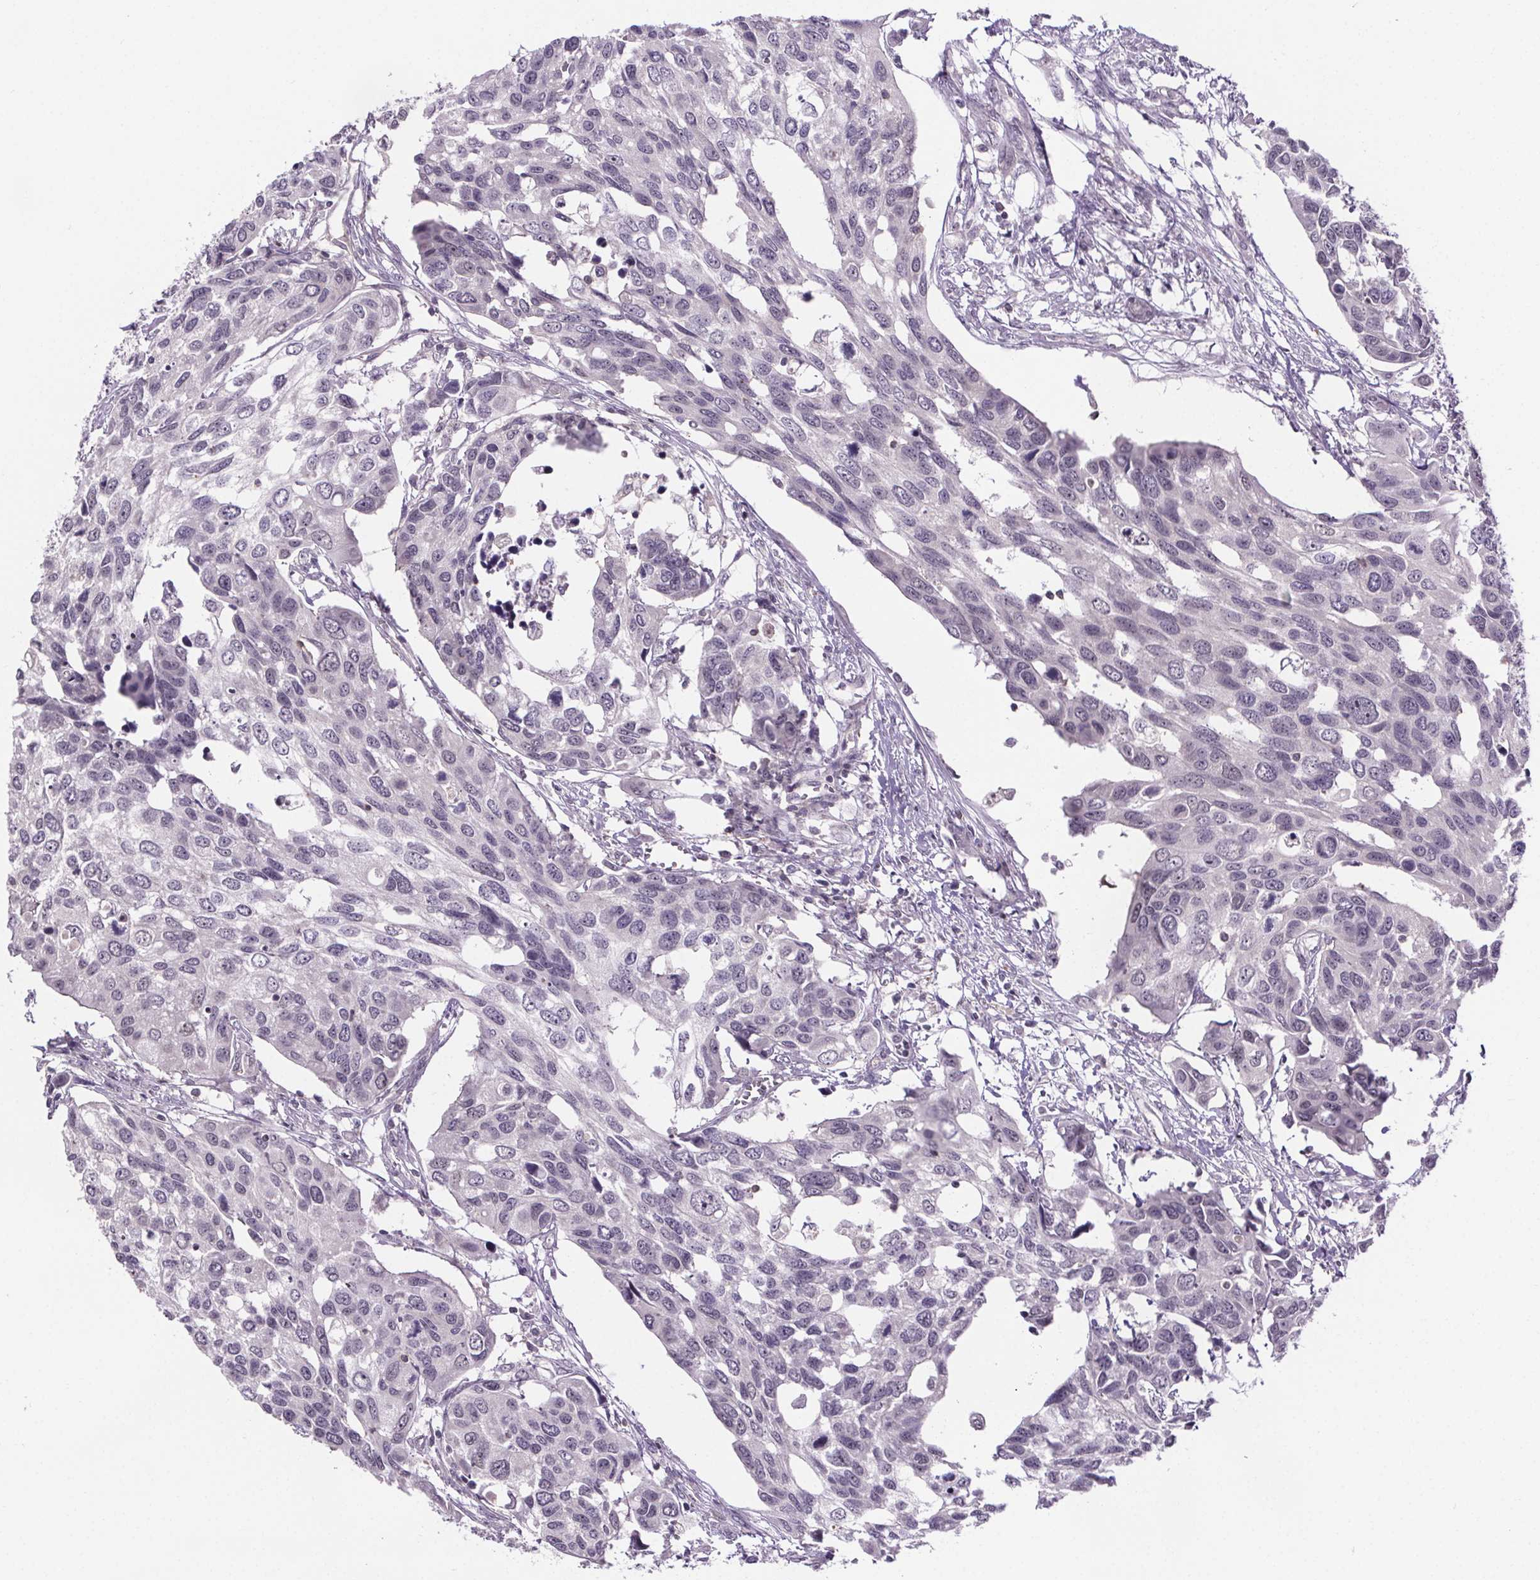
{"staining": {"intensity": "negative", "quantity": "none", "location": "none"}, "tissue": "urothelial cancer", "cell_type": "Tumor cells", "image_type": "cancer", "snomed": [{"axis": "morphology", "description": "Urothelial carcinoma, High grade"}, {"axis": "topography", "description": "Urinary bladder"}], "caption": "The immunohistochemistry image has no significant expression in tumor cells of urothelial cancer tissue.", "gene": "TTC12", "patient": {"sex": "male", "age": 60}}